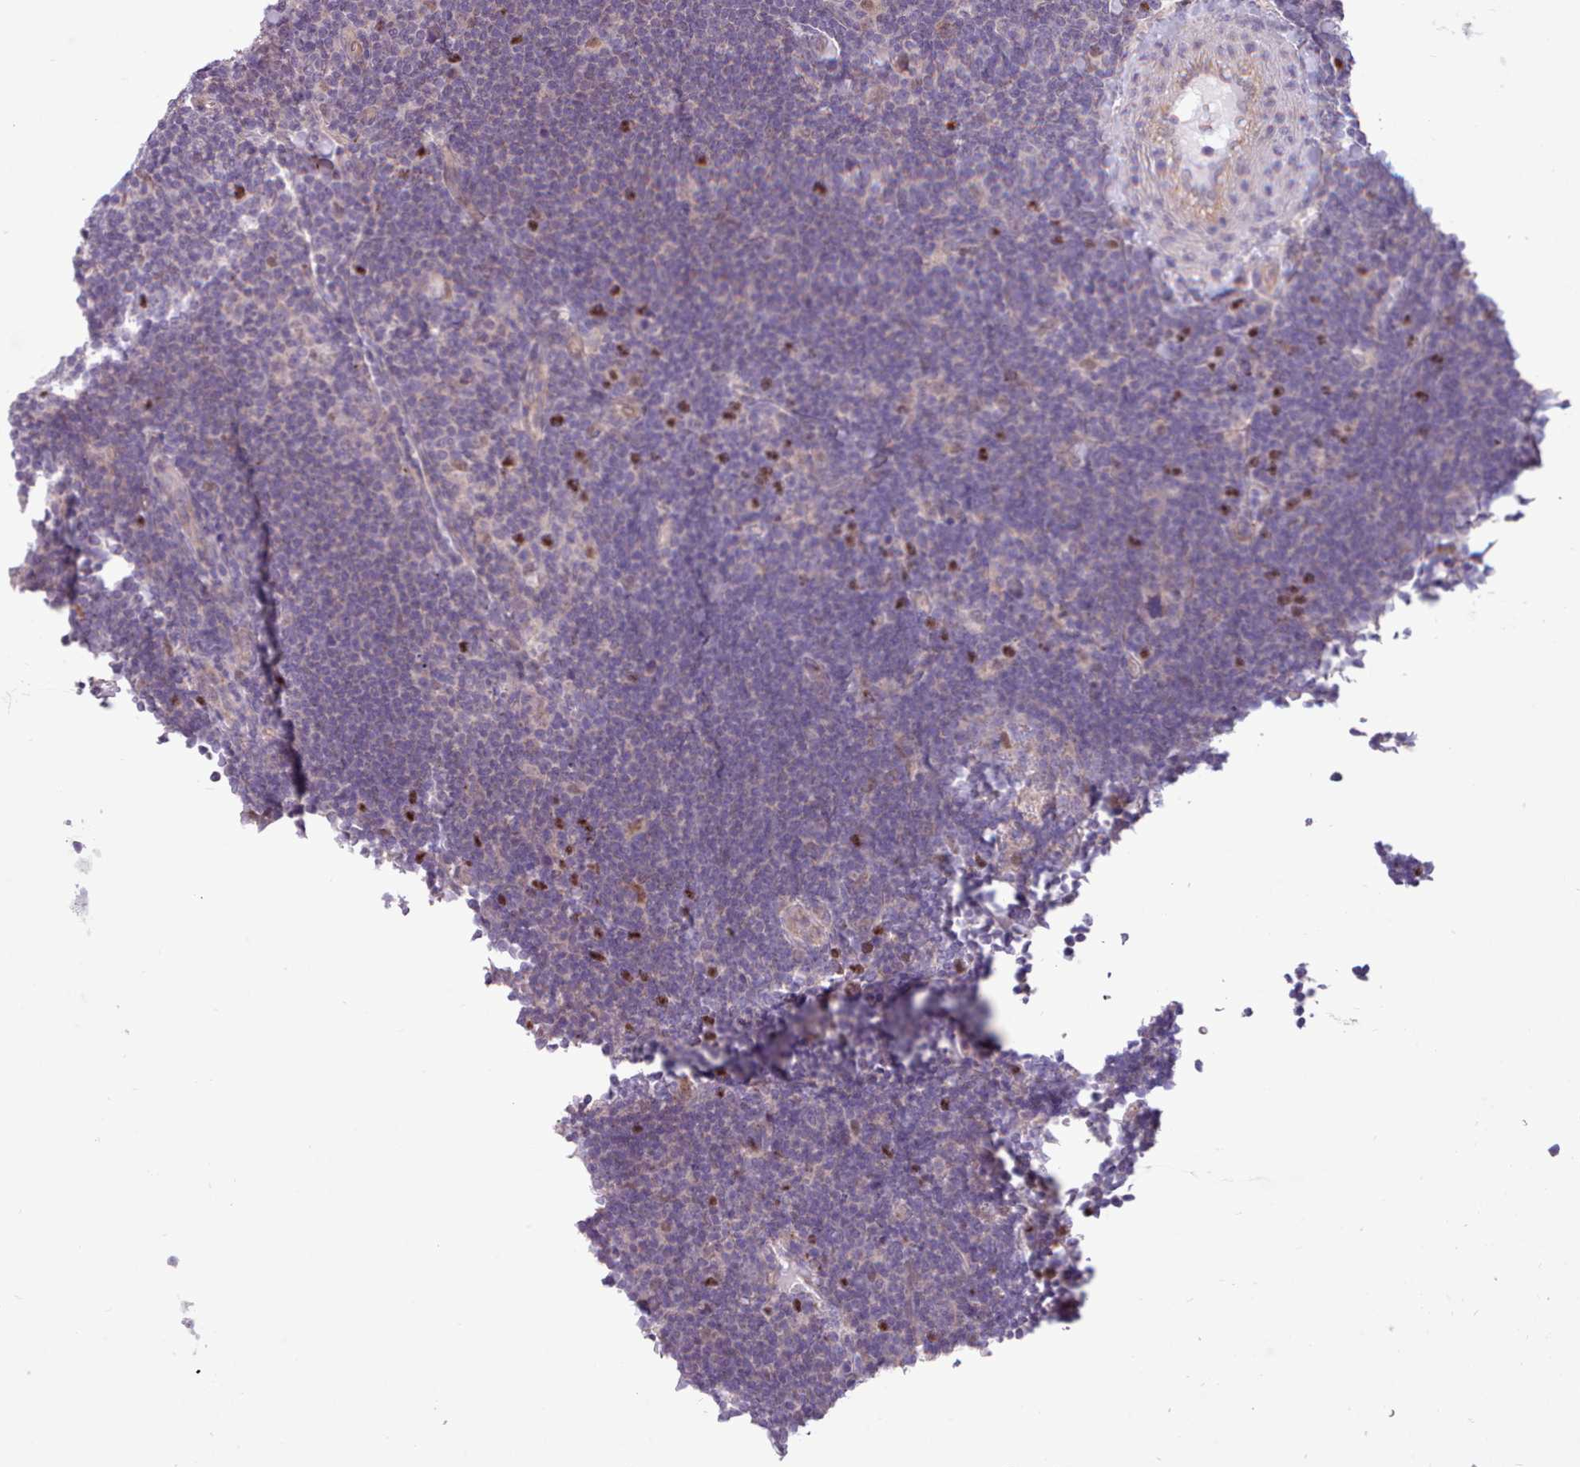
{"staining": {"intensity": "negative", "quantity": "none", "location": "none"}, "tissue": "lymphoma", "cell_type": "Tumor cells", "image_type": "cancer", "snomed": [{"axis": "morphology", "description": "Hodgkin's disease, NOS"}, {"axis": "topography", "description": "Lymph node"}], "caption": "Immunohistochemistry of Hodgkin's disease reveals no staining in tumor cells.", "gene": "SLURP1", "patient": {"sex": "female", "age": 57}}